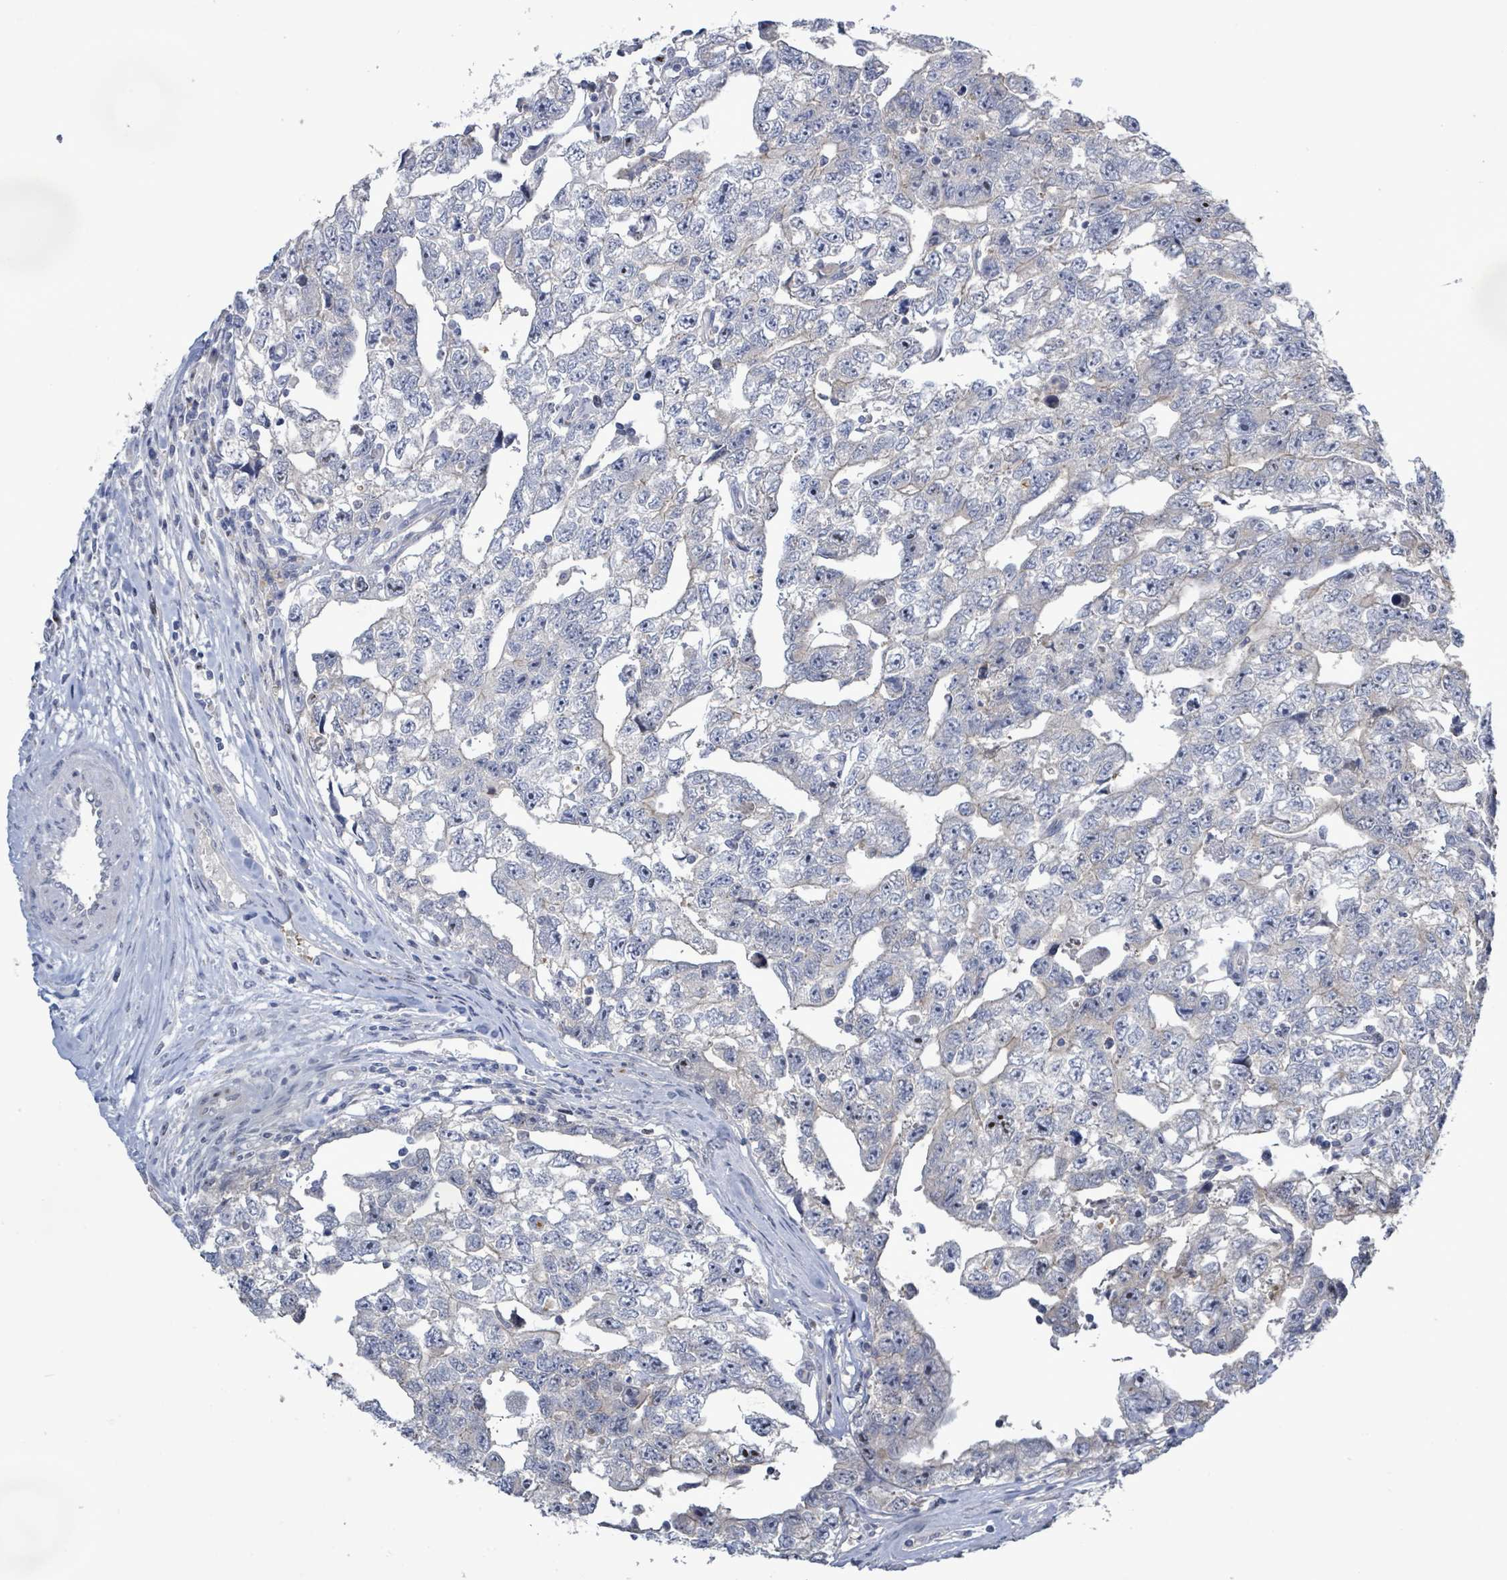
{"staining": {"intensity": "negative", "quantity": "none", "location": "none"}, "tissue": "testis cancer", "cell_type": "Tumor cells", "image_type": "cancer", "snomed": [{"axis": "morphology", "description": "Carcinoma, Embryonal, NOS"}, {"axis": "topography", "description": "Testis"}], "caption": "Immunohistochemistry image of human embryonal carcinoma (testis) stained for a protein (brown), which shows no expression in tumor cells. (DAB immunohistochemistry, high magnification).", "gene": "KRAS", "patient": {"sex": "male", "age": 22}}